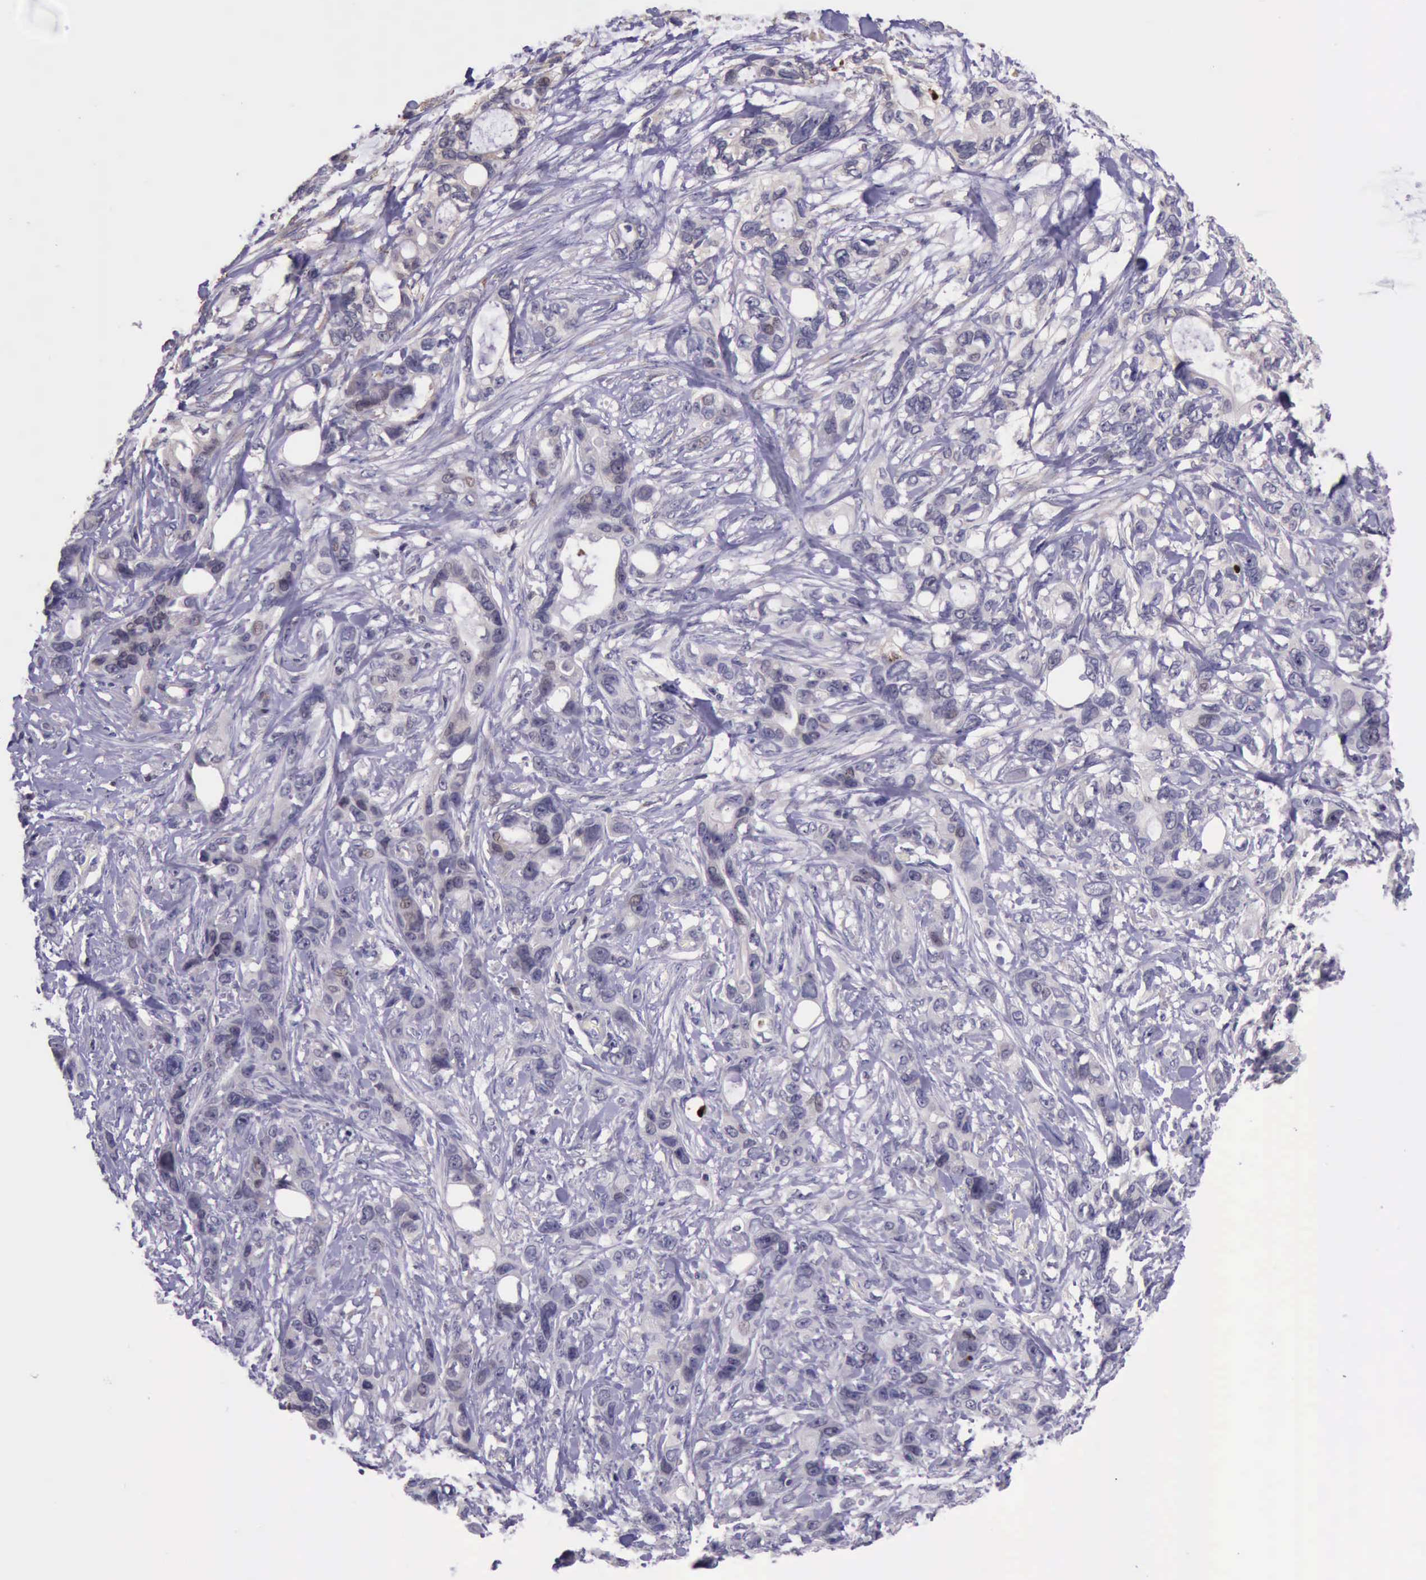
{"staining": {"intensity": "negative", "quantity": "none", "location": "none"}, "tissue": "stomach cancer", "cell_type": "Tumor cells", "image_type": "cancer", "snomed": [{"axis": "morphology", "description": "Adenocarcinoma, NOS"}, {"axis": "topography", "description": "Stomach, upper"}], "caption": "Micrograph shows no significant protein staining in tumor cells of adenocarcinoma (stomach).", "gene": "PARP1", "patient": {"sex": "male", "age": 47}}